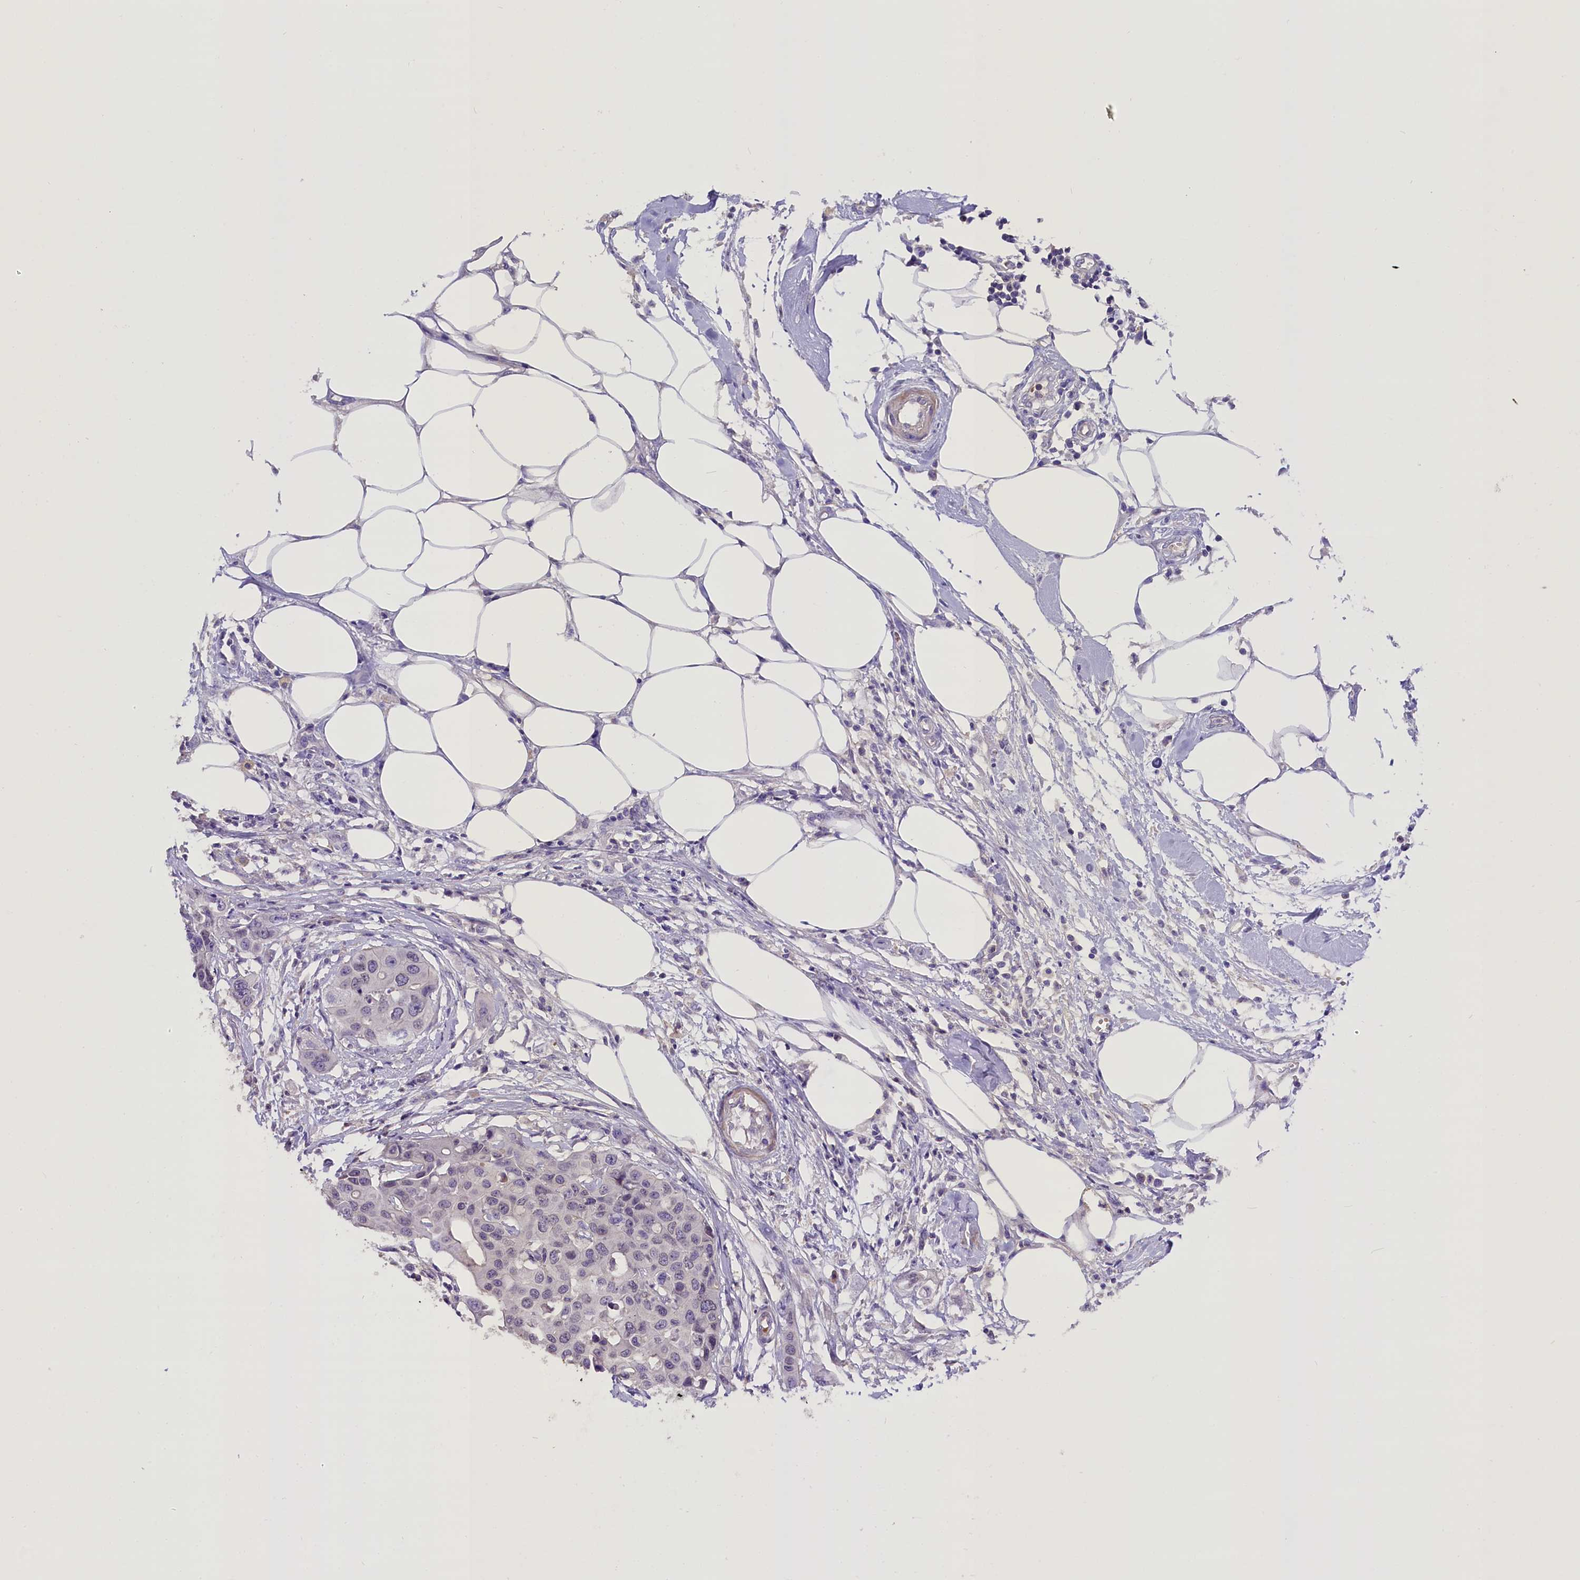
{"staining": {"intensity": "negative", "quantity": "none", "location": "none"}, "tissue": "colorectal cancer", "cell_type": "Tumor cells", "image_type": "cancer", "snomed": [{"axis": "morphology", "description": "Adenocarcinoma, NOS"}, {"axis": "topography", "description": "Colon"}], "caption": "Immunohistochemical staining of colorectal cancer displays no significant staining in tumor cells. (DAB immunohistochemistry (IHC) visualized using brightfield microscopy, high magnification).", "gene": "MEX3B", "patient": {"sex": "male", "age": 77}}